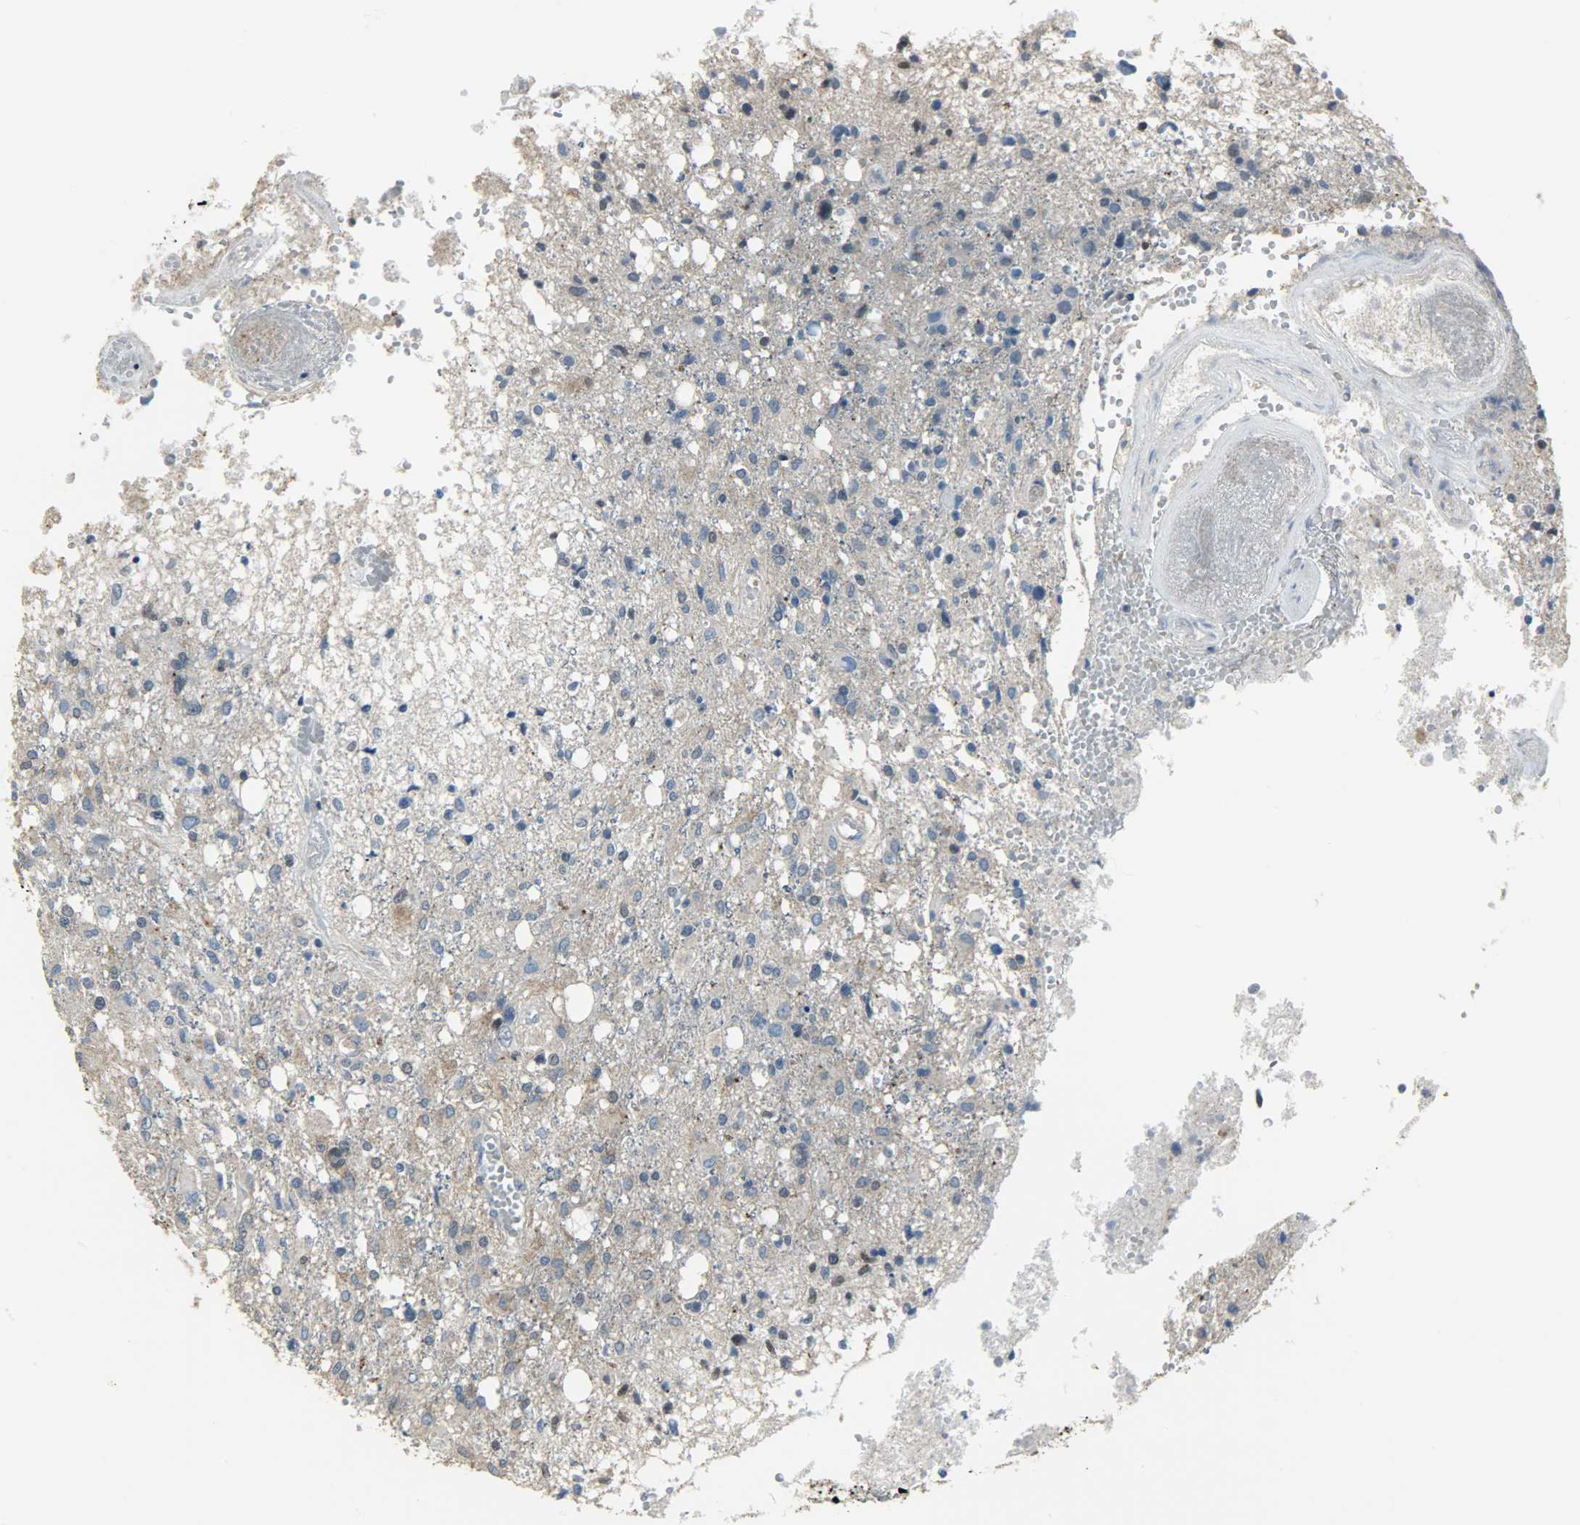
{"staining": {"intensity": "weak", "quantity": ">75%", "location": "cytoplasmic/membranous"}, "tissue": "glioma", "cell_type": "Tumor cells", "image_type": "cancer", "snomed": [{"axis": "morphology", "description": "Glioma, malignant, High grade"}, {"axis": "topography", "description": "Cerebral cortex"}], "caption": "A brown stain highlights weak cytoplasmic/membranous positivity of a protein in glioma tumor cells.", "gene": "DNAJA4", "patient": {"sex": "male", "age": 76}}